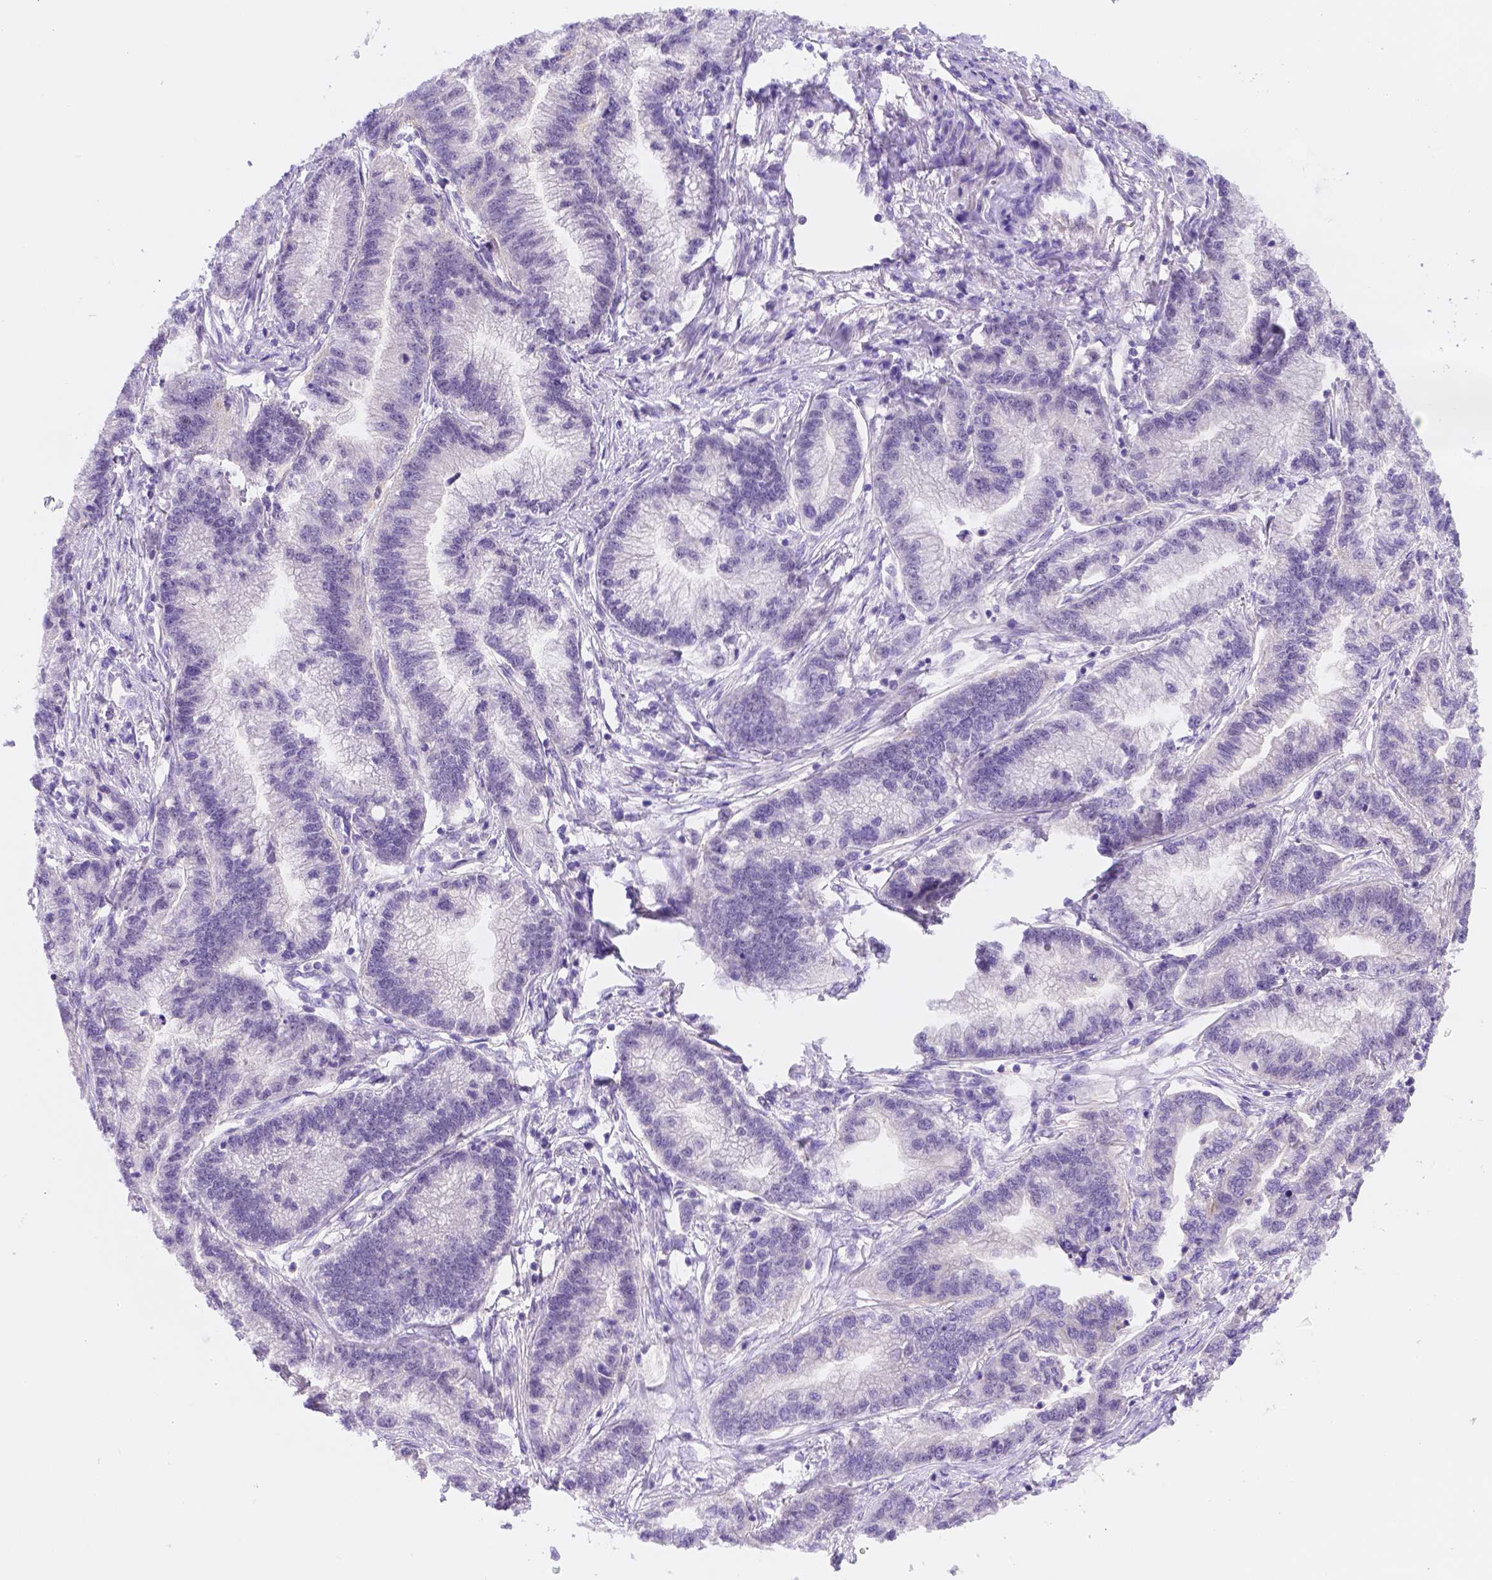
{"staining": {"intensity": "negative", "quantity": "none", "location": "none"}, "tissue": "stomach cancer", "cell_type": "Tumor cells", "image_type": "cancer", "snomed": [{"axis": "morphology", "description": "Adenocarcinoma, NOS"}, {"axis": "topography", "description": "Stomach"}], "caption": "Protein analysis of adenocarcinoma (stomach) demonstrates no significant staining in tumor cells.", "gene": "NXPE2", "patient": {"sex": "male", "age": 83}}